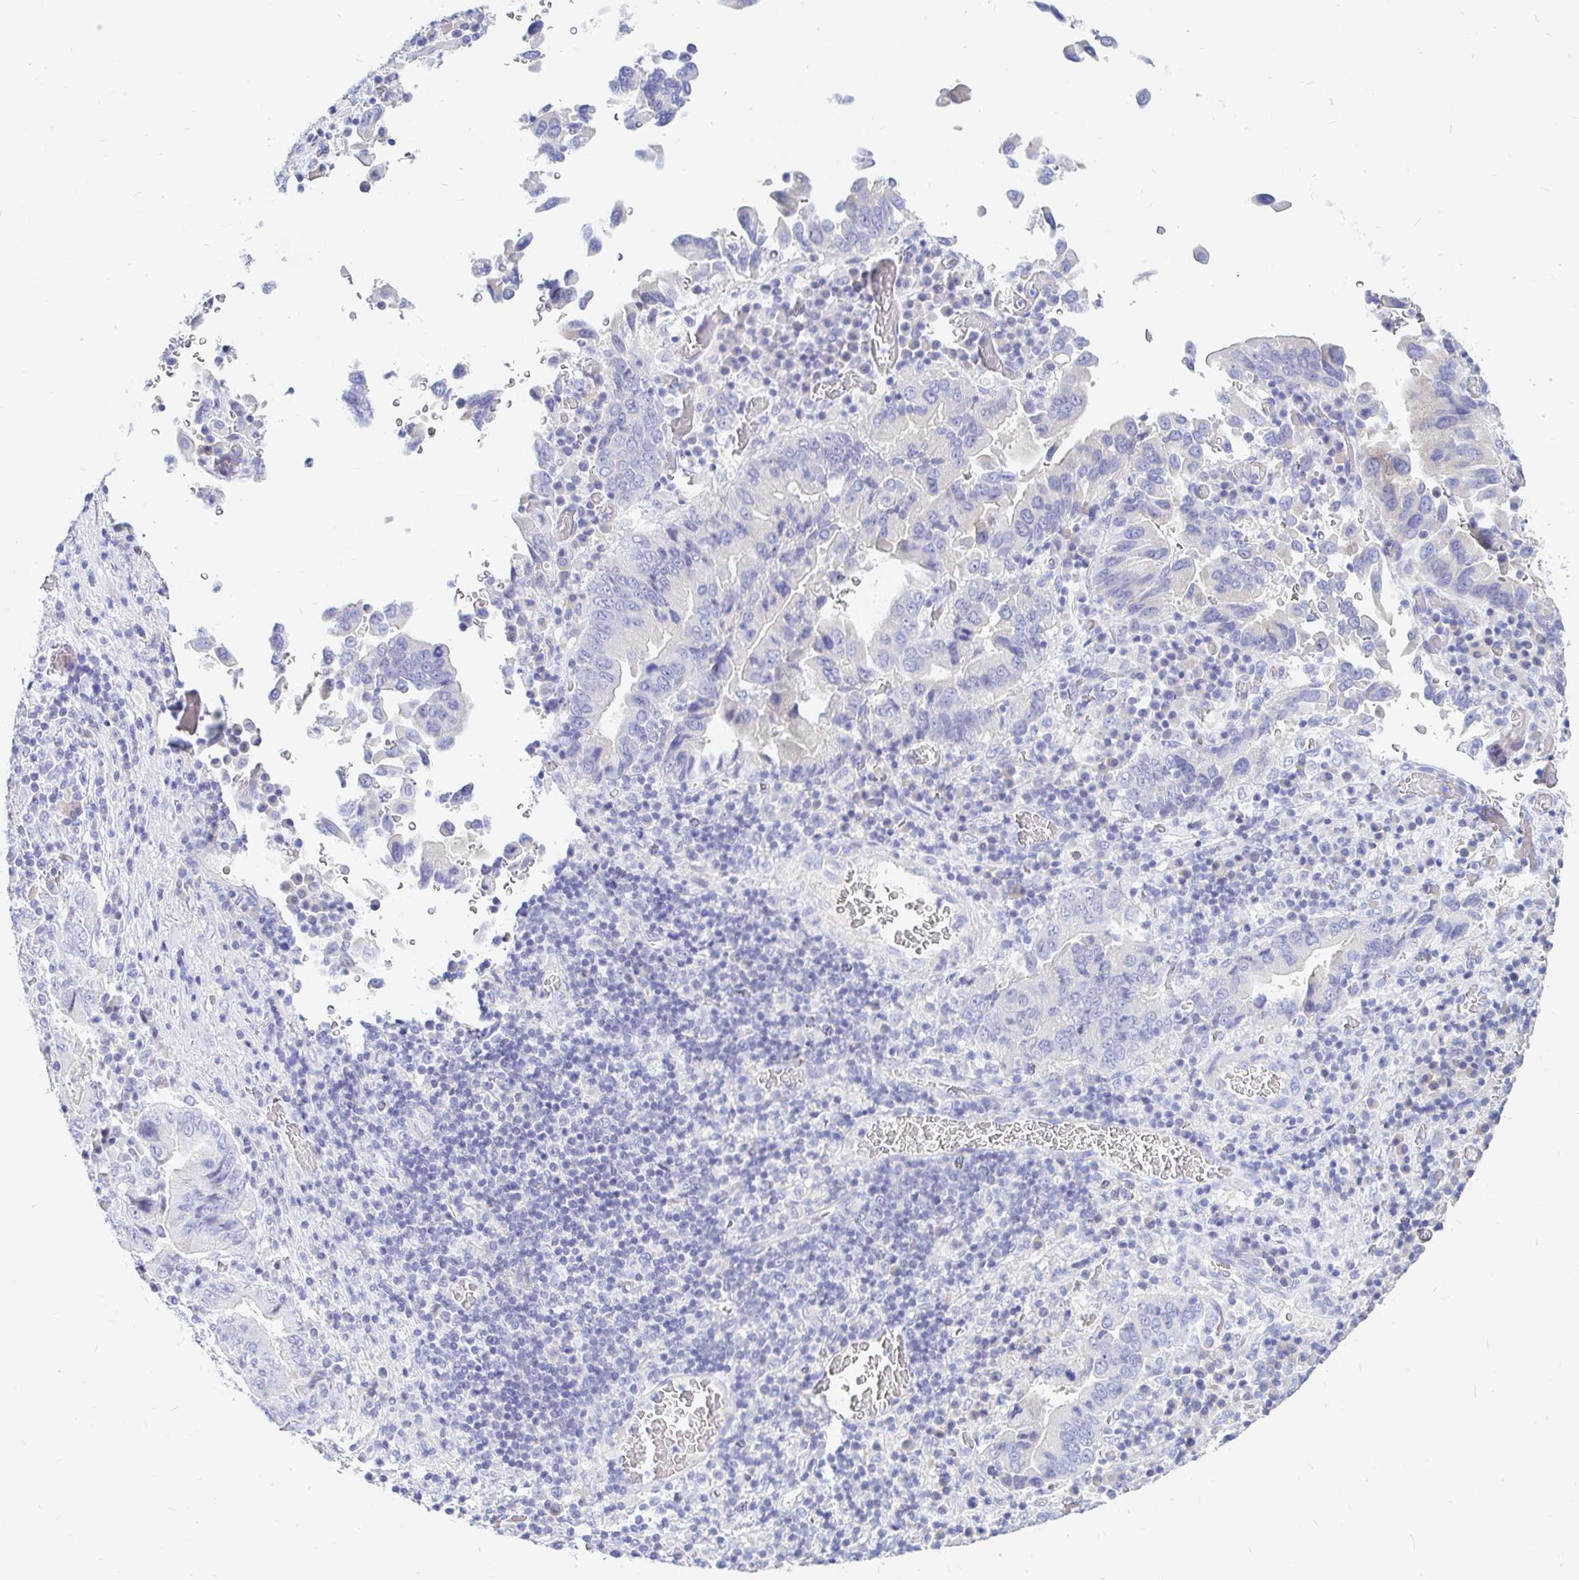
{"staining": {"intensity": "negative", "quantity": "none", "location": "none"}, "tissue": "stomach cancer", "cell_type": "Tumor cells", "image_type": "cancer", "snomed": [{"axis": "morphology", "description": "Adenocarcinoma, NOS"}, {"axis": "topography", "description": "Stomach, upper"}], "caption": "Tumor cells show no significant protein positivity in stomach cancer. The staining was performed using DAB (3,3'-diaminobenzidine) to visualize the protein expression in brown, while the nuclei were stained in blue with hematoxylin (Magnification: 20x).", "gene": "NR2E1", "patient": {"sex": "male", "age": 74}}